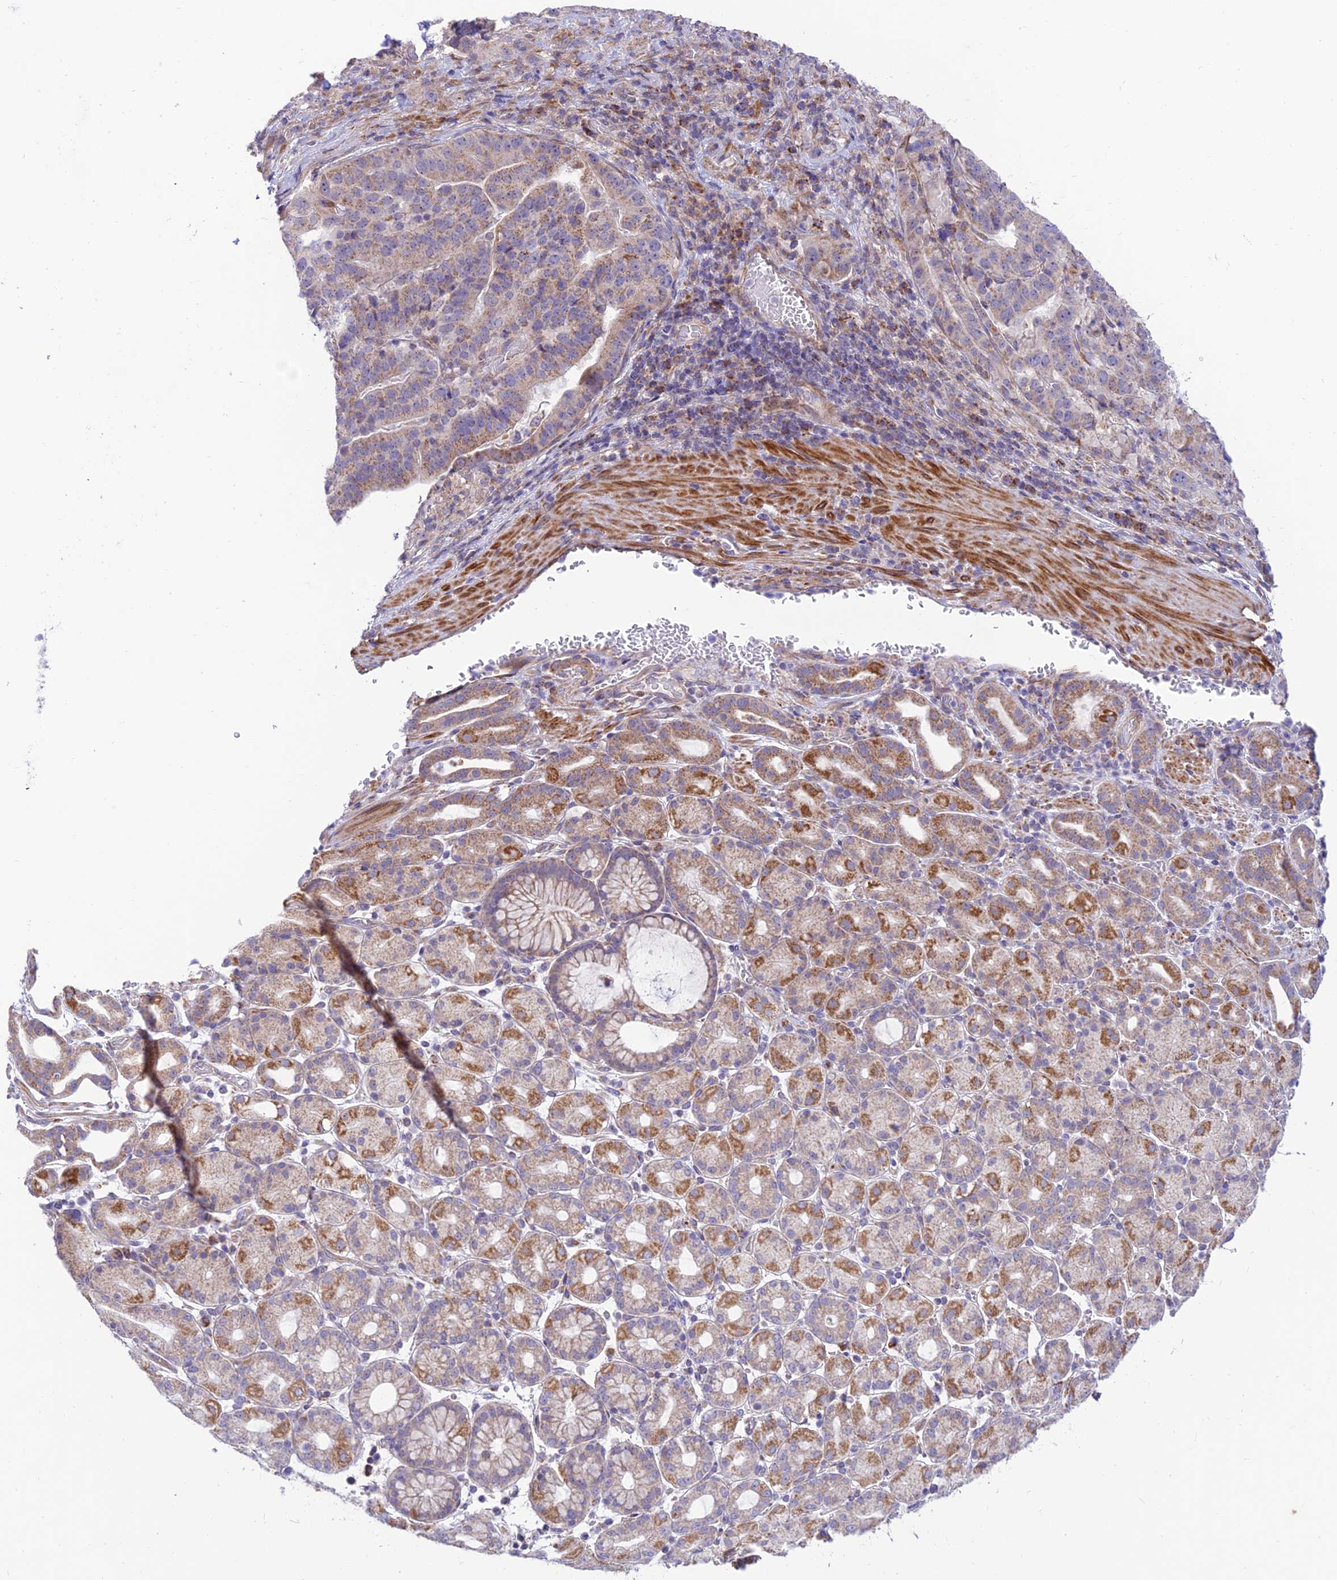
{"staining": {"intensity": "moderate", "quantity": "25%-75%", "location": "cytoplasmic/membranous"}, "tissue": "stomach cancer", "cell_type": "Tumor cells", "image_type": "cancer", "snomed": [{"axis": "morphology", "description": "Adenocarcinoma, NOS"}, {"axis": "topography", "description": "Stomach"}], "caption": "A brown stain shows moderate cytoplasmic/membranous expression of a protein in human adenocarcinoma (stomach) tumor cells. (DAB IHC, brown staining for protein, blue staining for nuclei).", "gene": "FAM186B", "patient": {"sex": "male", "age": 48}}